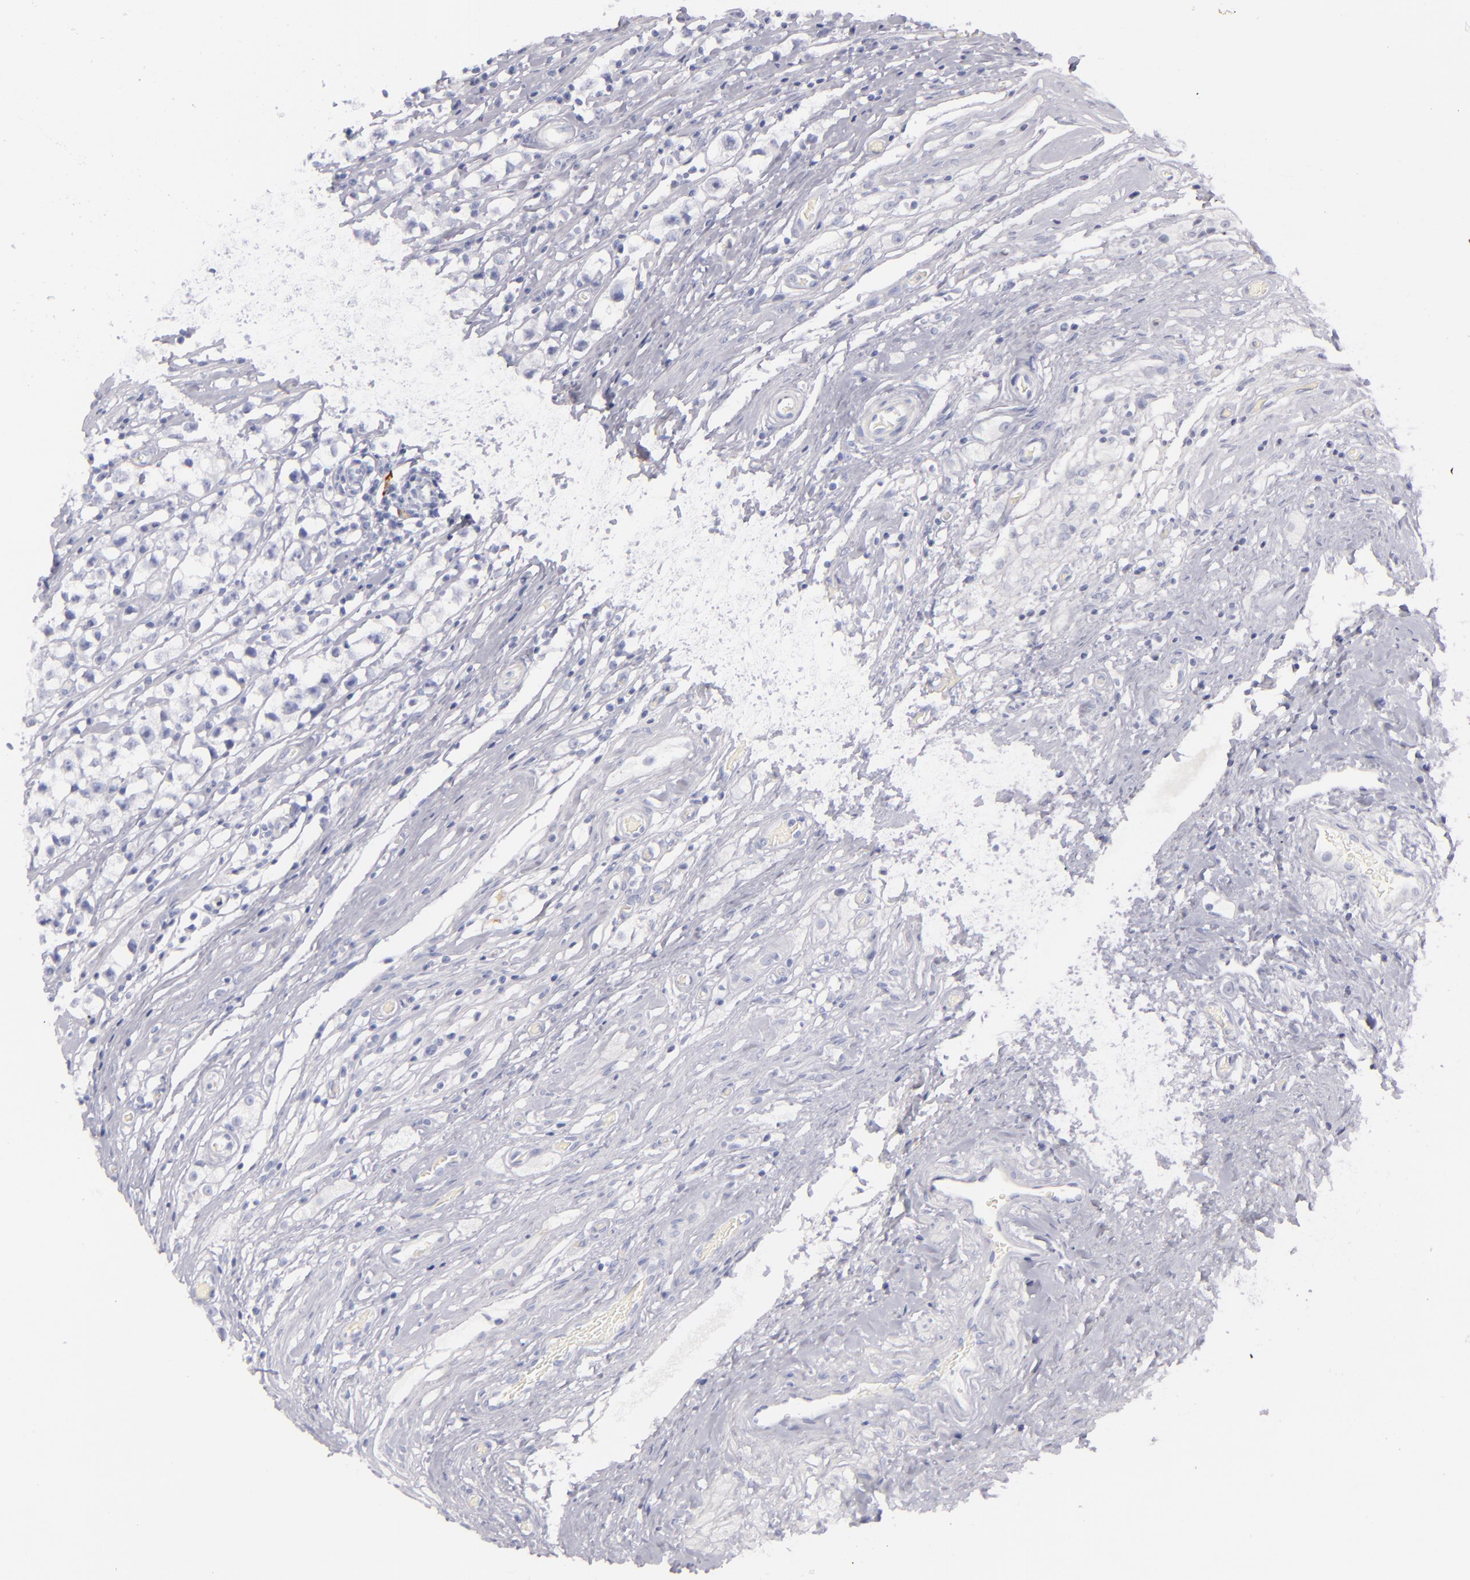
{"staining": {"intensity": "negative", "quantity": "none", "location": "none"}, "tissue": "testis cancer", "cell_type": "Tumor cells", "image_type": "cancer", "snomed": [{"axis": "morphology", "description": "Seminoma, NOS"}, {"axis": "topography", "description": "Testis"}], "caption": "The immunohistochemistry histopathology image has no significant expression in tumor cells of testis cancer (seminoma) tissue.", "gene": "CD207", "patient": {"sex": "male", "age": 35}}